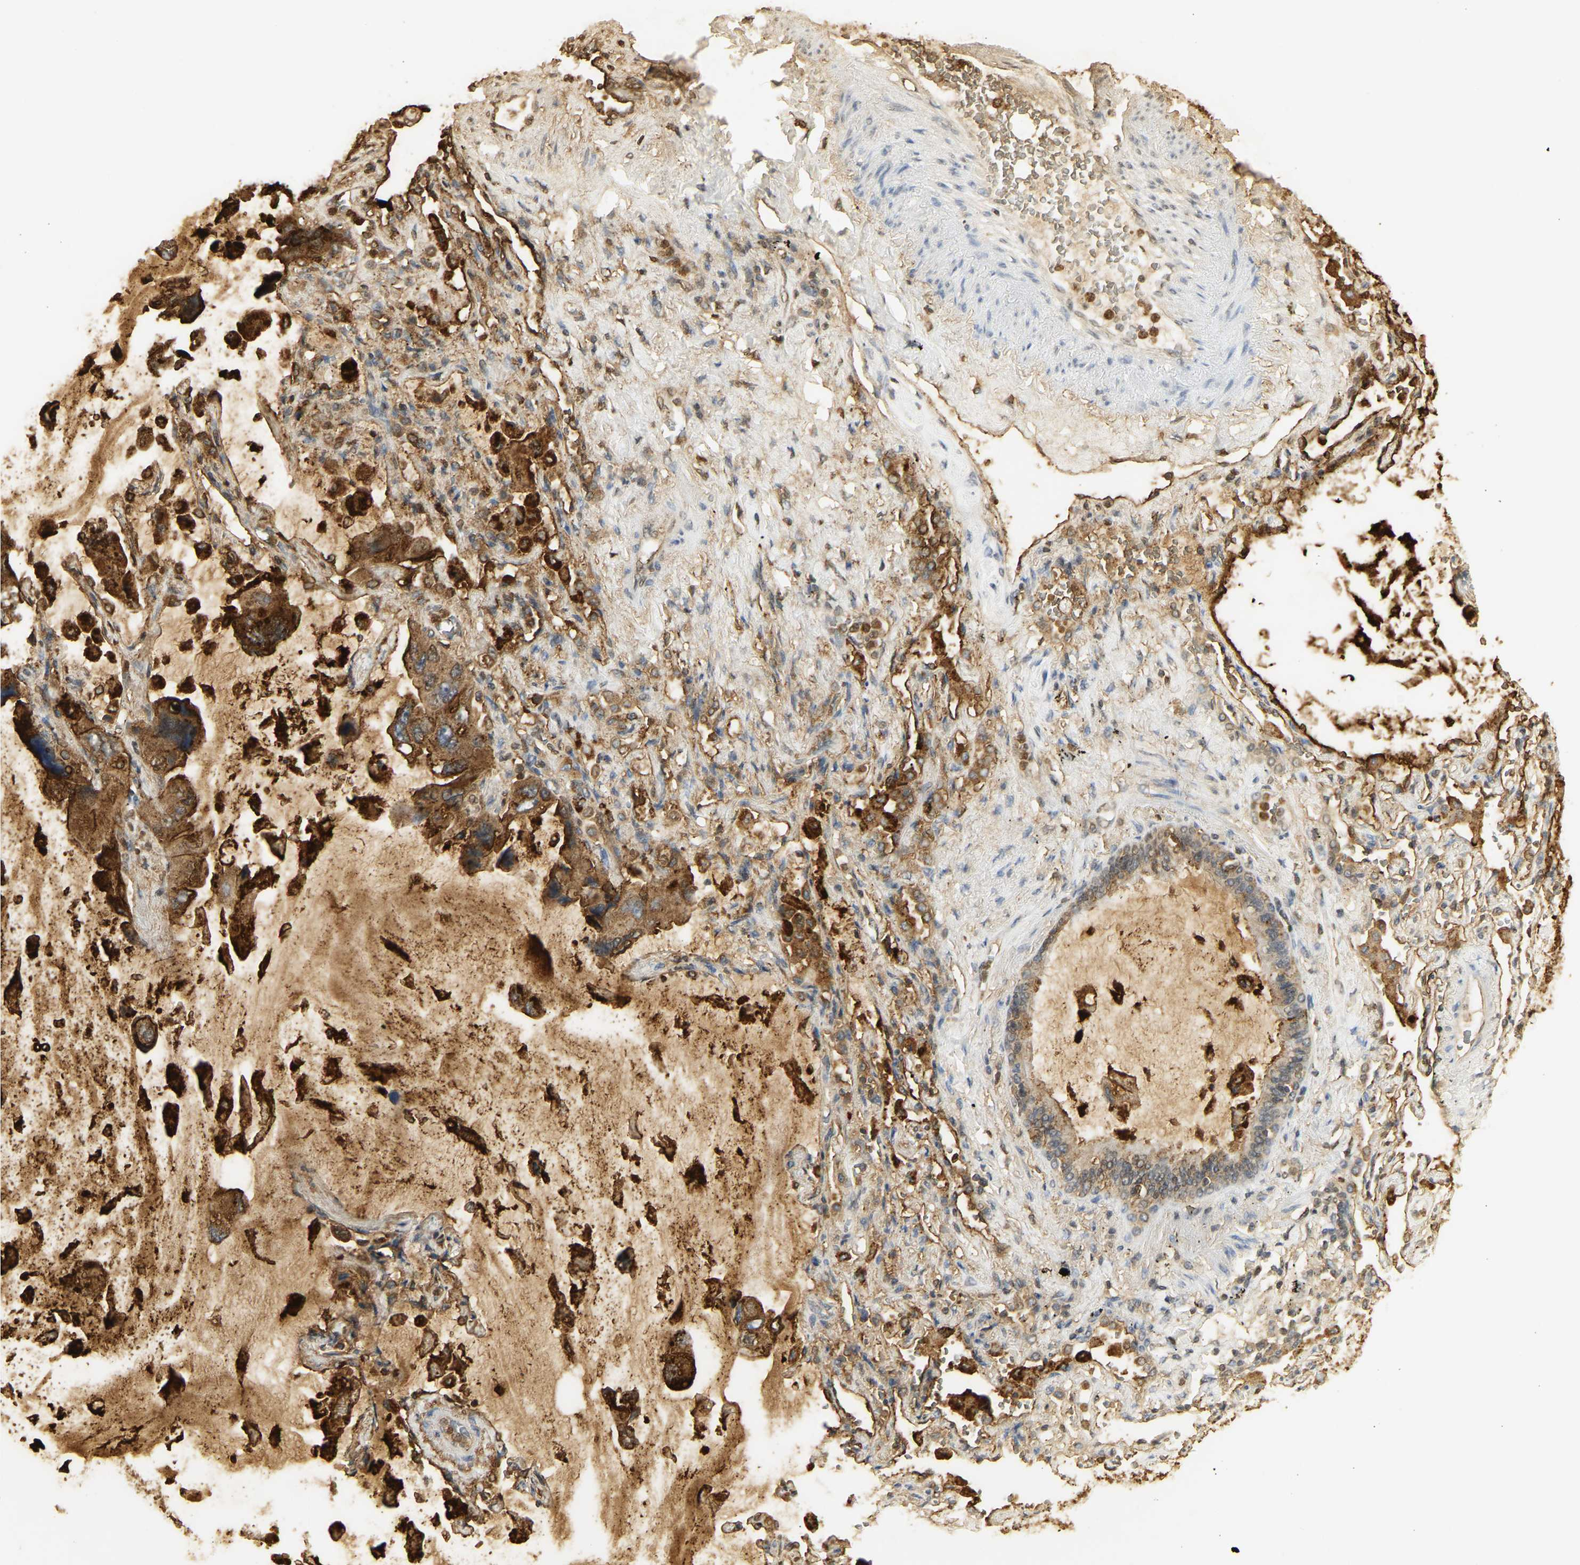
{"staining": {"intensity": "strong", "quantity": ">75%", "location": "cytoplasmic/membranous"}, "tissue": "lung cancer", "cell_type": "Tumor cells", "image_type": "cancer", "snomed": [{"axis": "morphology", "description": "Squamous cell carcinoma, NOS"}, {"axis": "topography", "description": "Lung"}], "caption": "The micrograph demonstrates immunohistochemical staining of lung squamous cell carcinoma. There is strong cytoplasmic/membranous positivity is seen in approximately >75% of tumor cells.", "gene": "CEACAM5", "patient": {"sex": "female", "age": 73}}